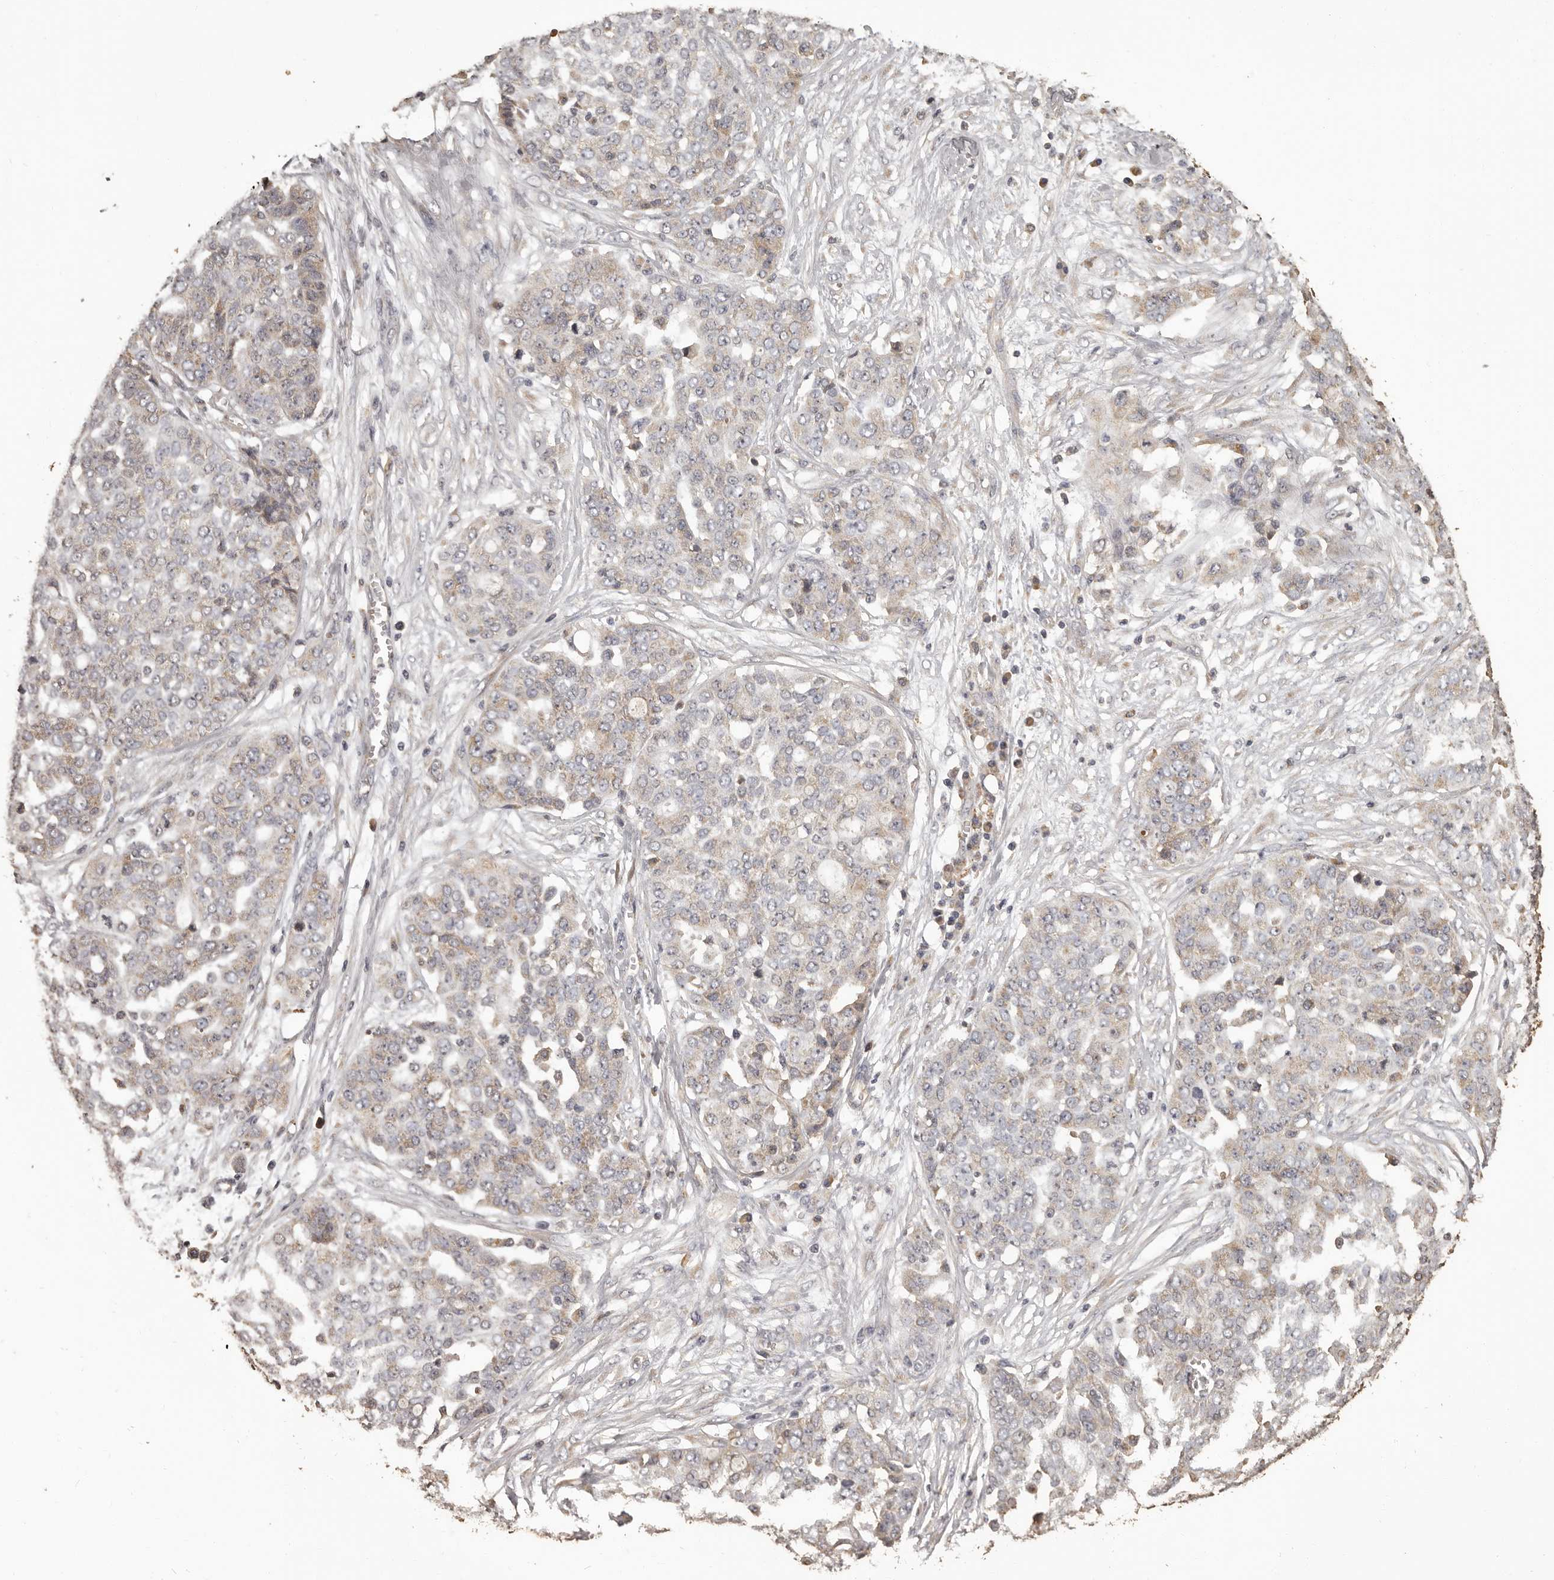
{"staining": {"intensity": "weak", "quantity": ">75%", "location": "cytoplasmic/membranous"}, "tissue": "ovarian cancer", "cell_type": "Tumor cells", "image_type": "cancer", "snomed": [{"axis": "morphology", "description": "Cystadenocarcinoma, serous, NOS"}, {"axis": "topography", "description": "Soft tissue"}, {"axis": "topography", "description": "Ovary"}], "caption": "IHC of ovarian serous cystadenocarcinoma exhibits low levels of weak cytoplasmic/membranous positivity in approximately >75% of tumor cells.", "gene": "MGAT5", "patient": {"sex": "female", "age": 57}}